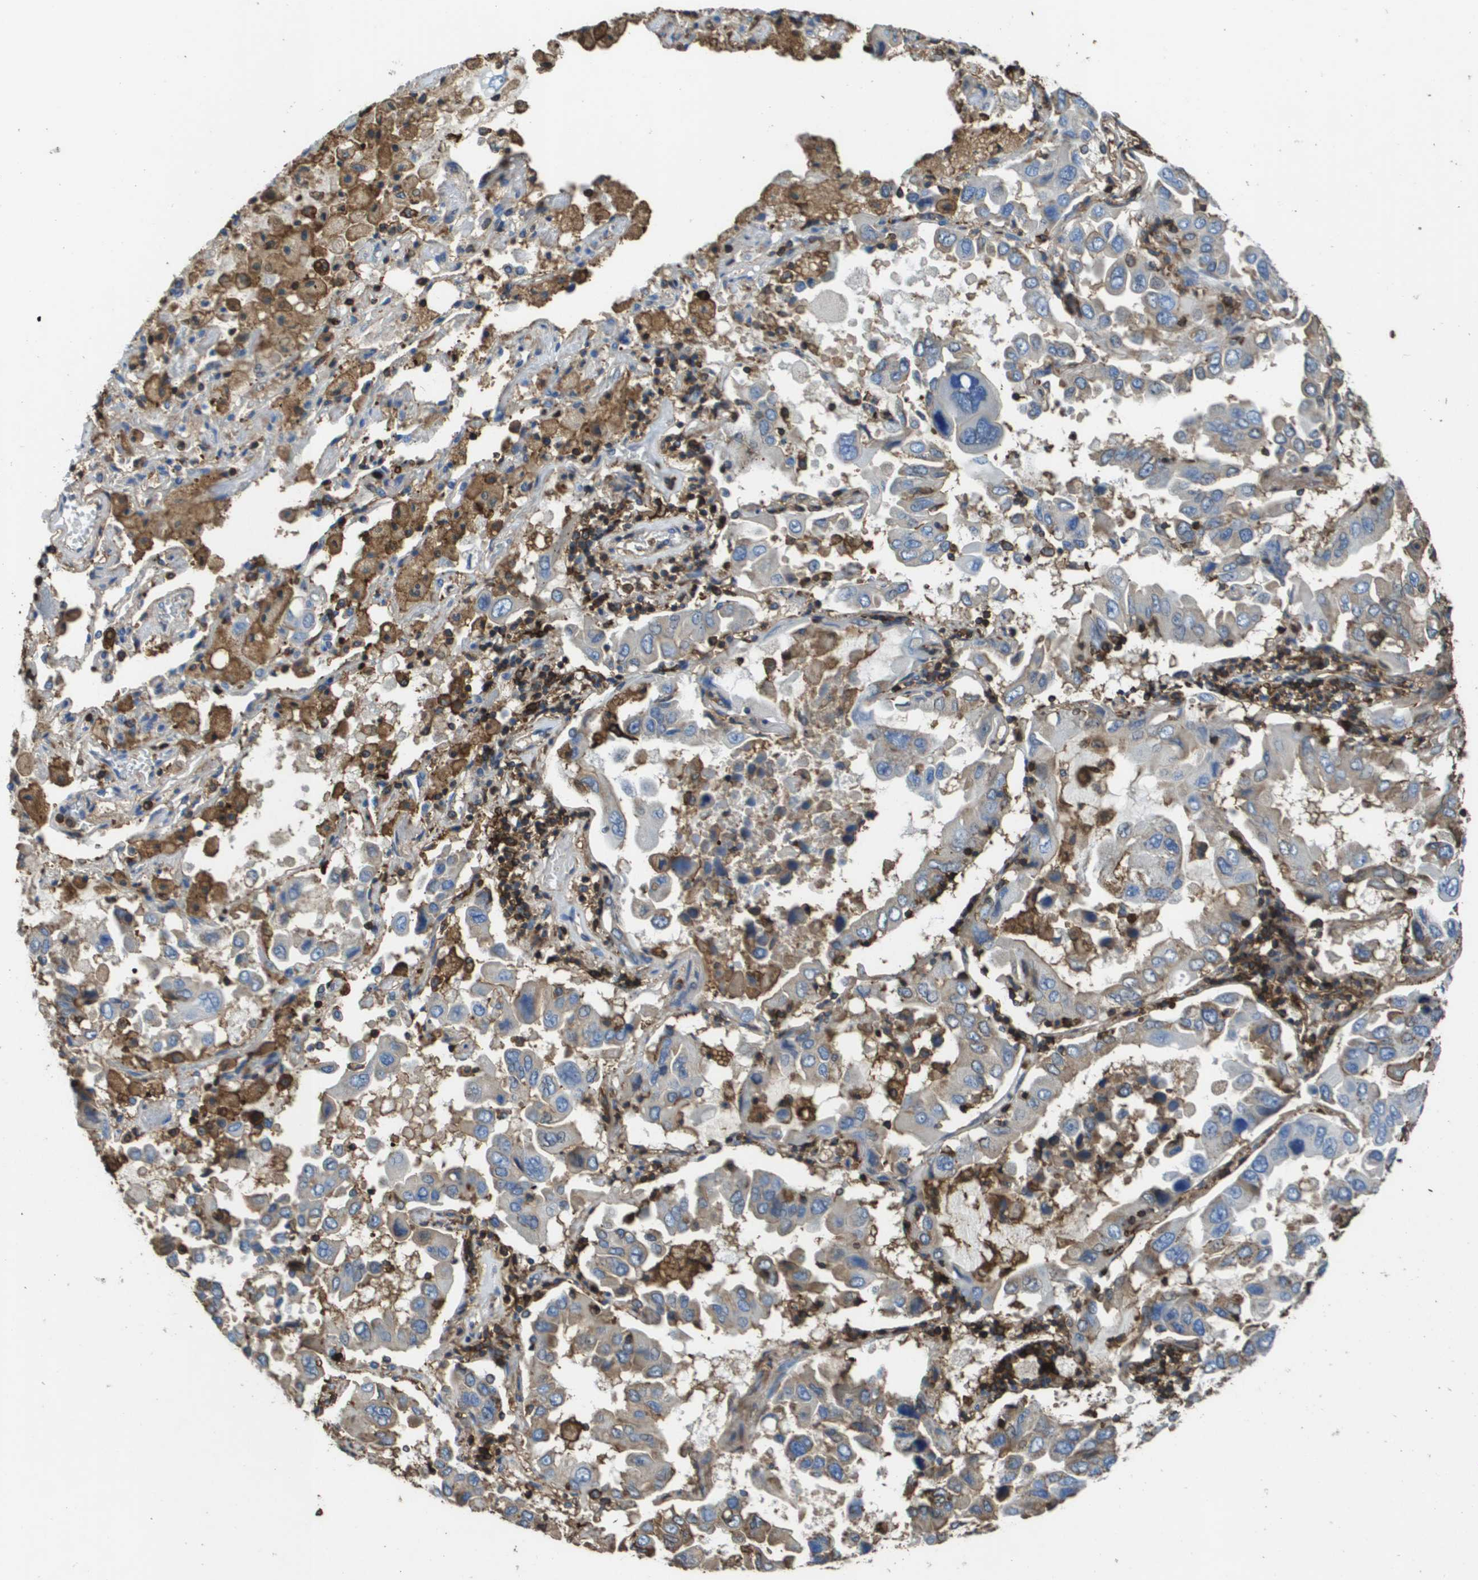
{"staining": {"intensity": "negative", "quantity": "none", "location": "none"}, "tissue": "lung cancer", "cell_type": "Tumor cells", "image_type": "cancer", "snomed": [{"axis": "morphology", "description": "Adenocarcinoma, NOS"}, {"axis": "topography", "description": "Lung"}], "caption": "A high-resolution photomicrograph shows immunohistochemistry (IHC) staining of lung cancer, which exhibits no significant positivity in tumor cells. The staining was performed using DAB (3,3'-diaminobenzidine) to visualize the protein expression in brown, while the nuclei were stained in blue with hematoxylin (Magnification: 20x).", "gene": "PASK", "patient": {"sex": "male", "age": 64}}